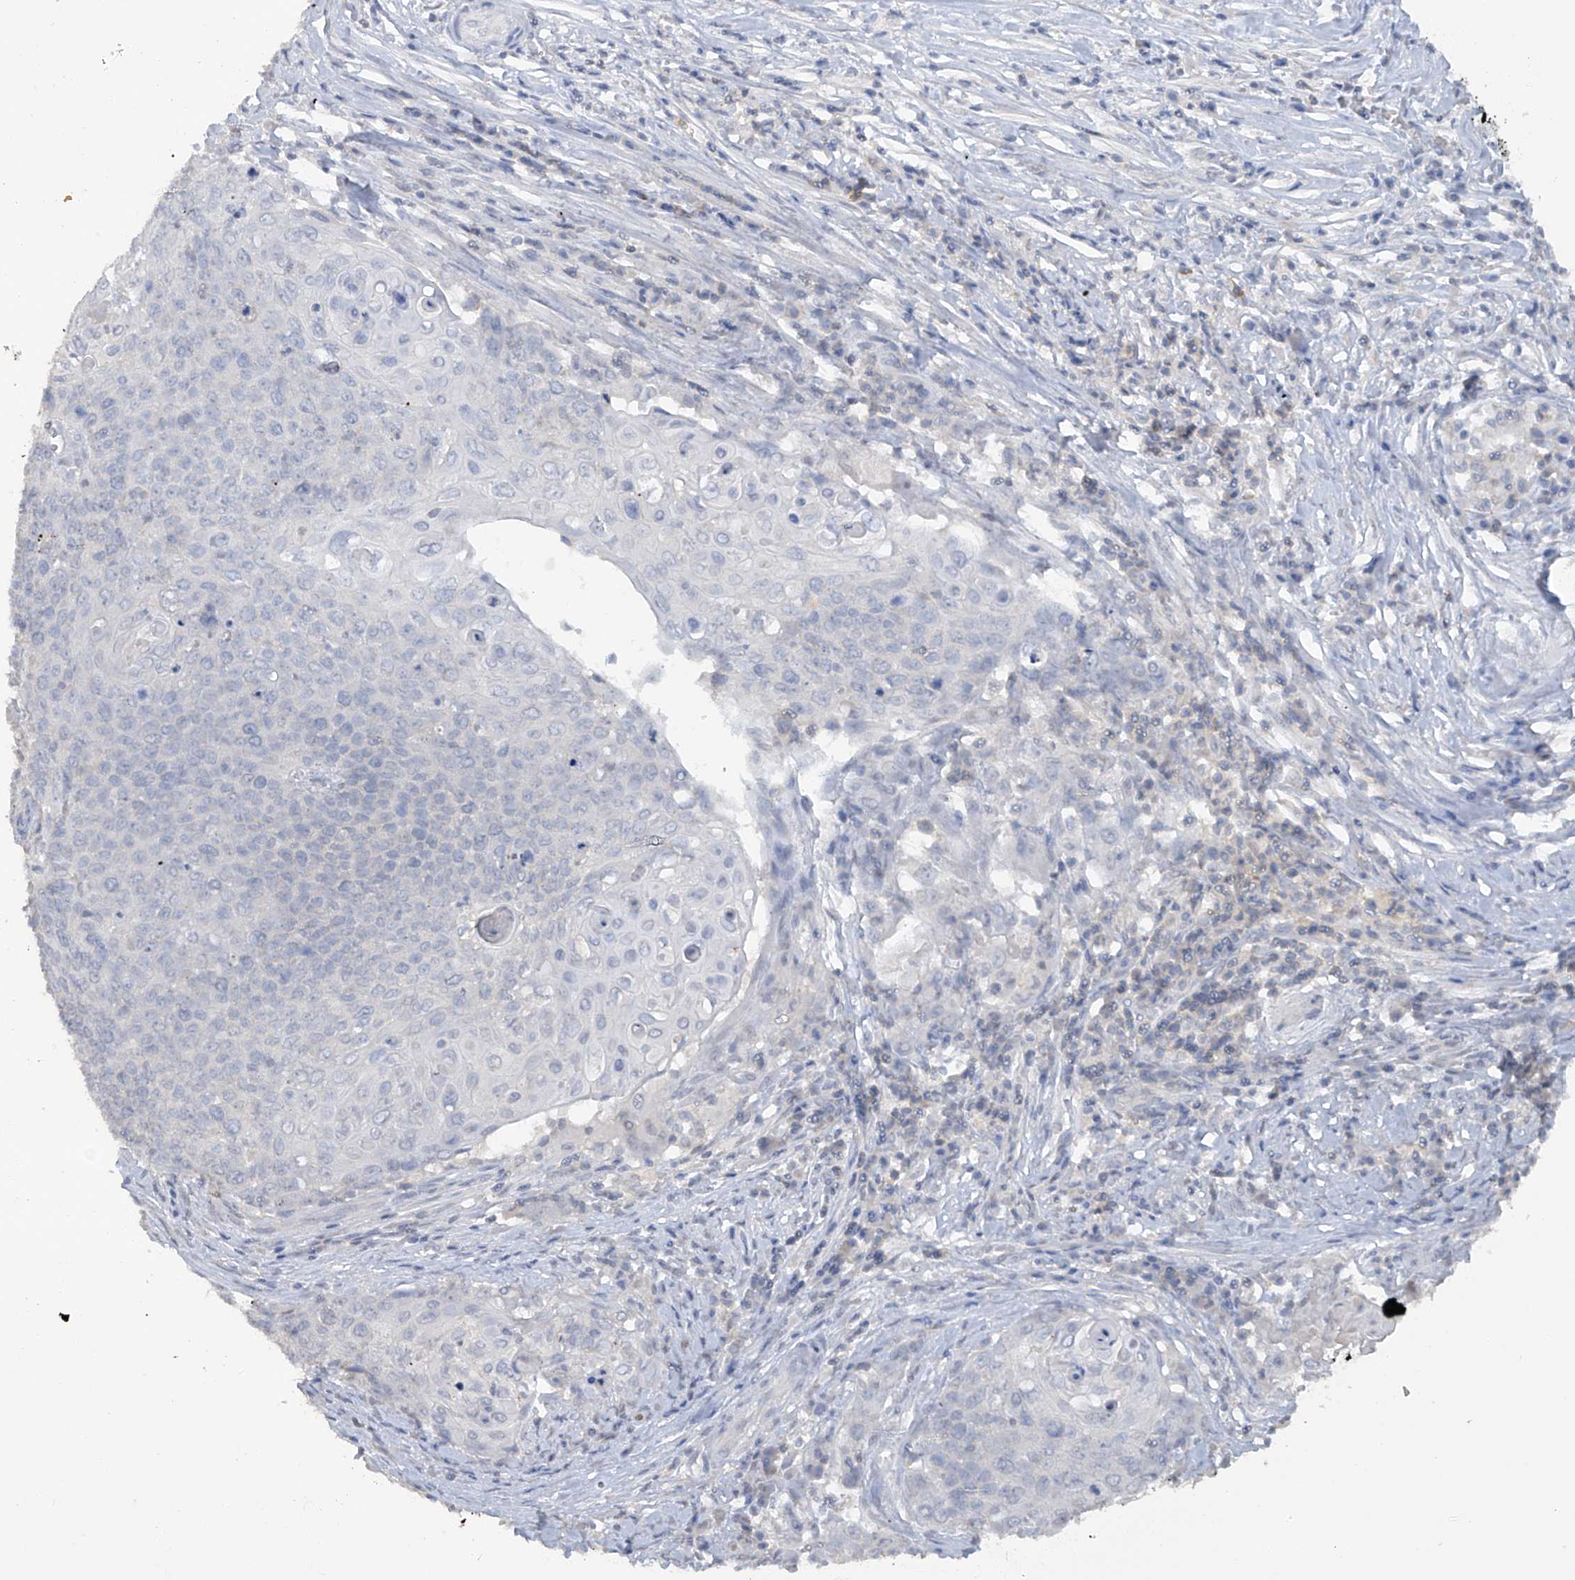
{"staining": {"intensity": "negative", "quantity": "none", "location": "none"}, "tissue": "cervical cancer", "cell_type": "Tumor cells", "image_type": "cancer", "snomed": [{"axis": "morphology", "description": "Squamous cell carcinoma, NOS"}, {"axis": "topography", "description": "Cervix"}], "caption": "DAB immunohistochemical staining of human cervical squamous cell carcinoma shows no significant positivity in tumor cells.", "gene": "HAS3", "patient": {"sex": "female", "age": 39}}